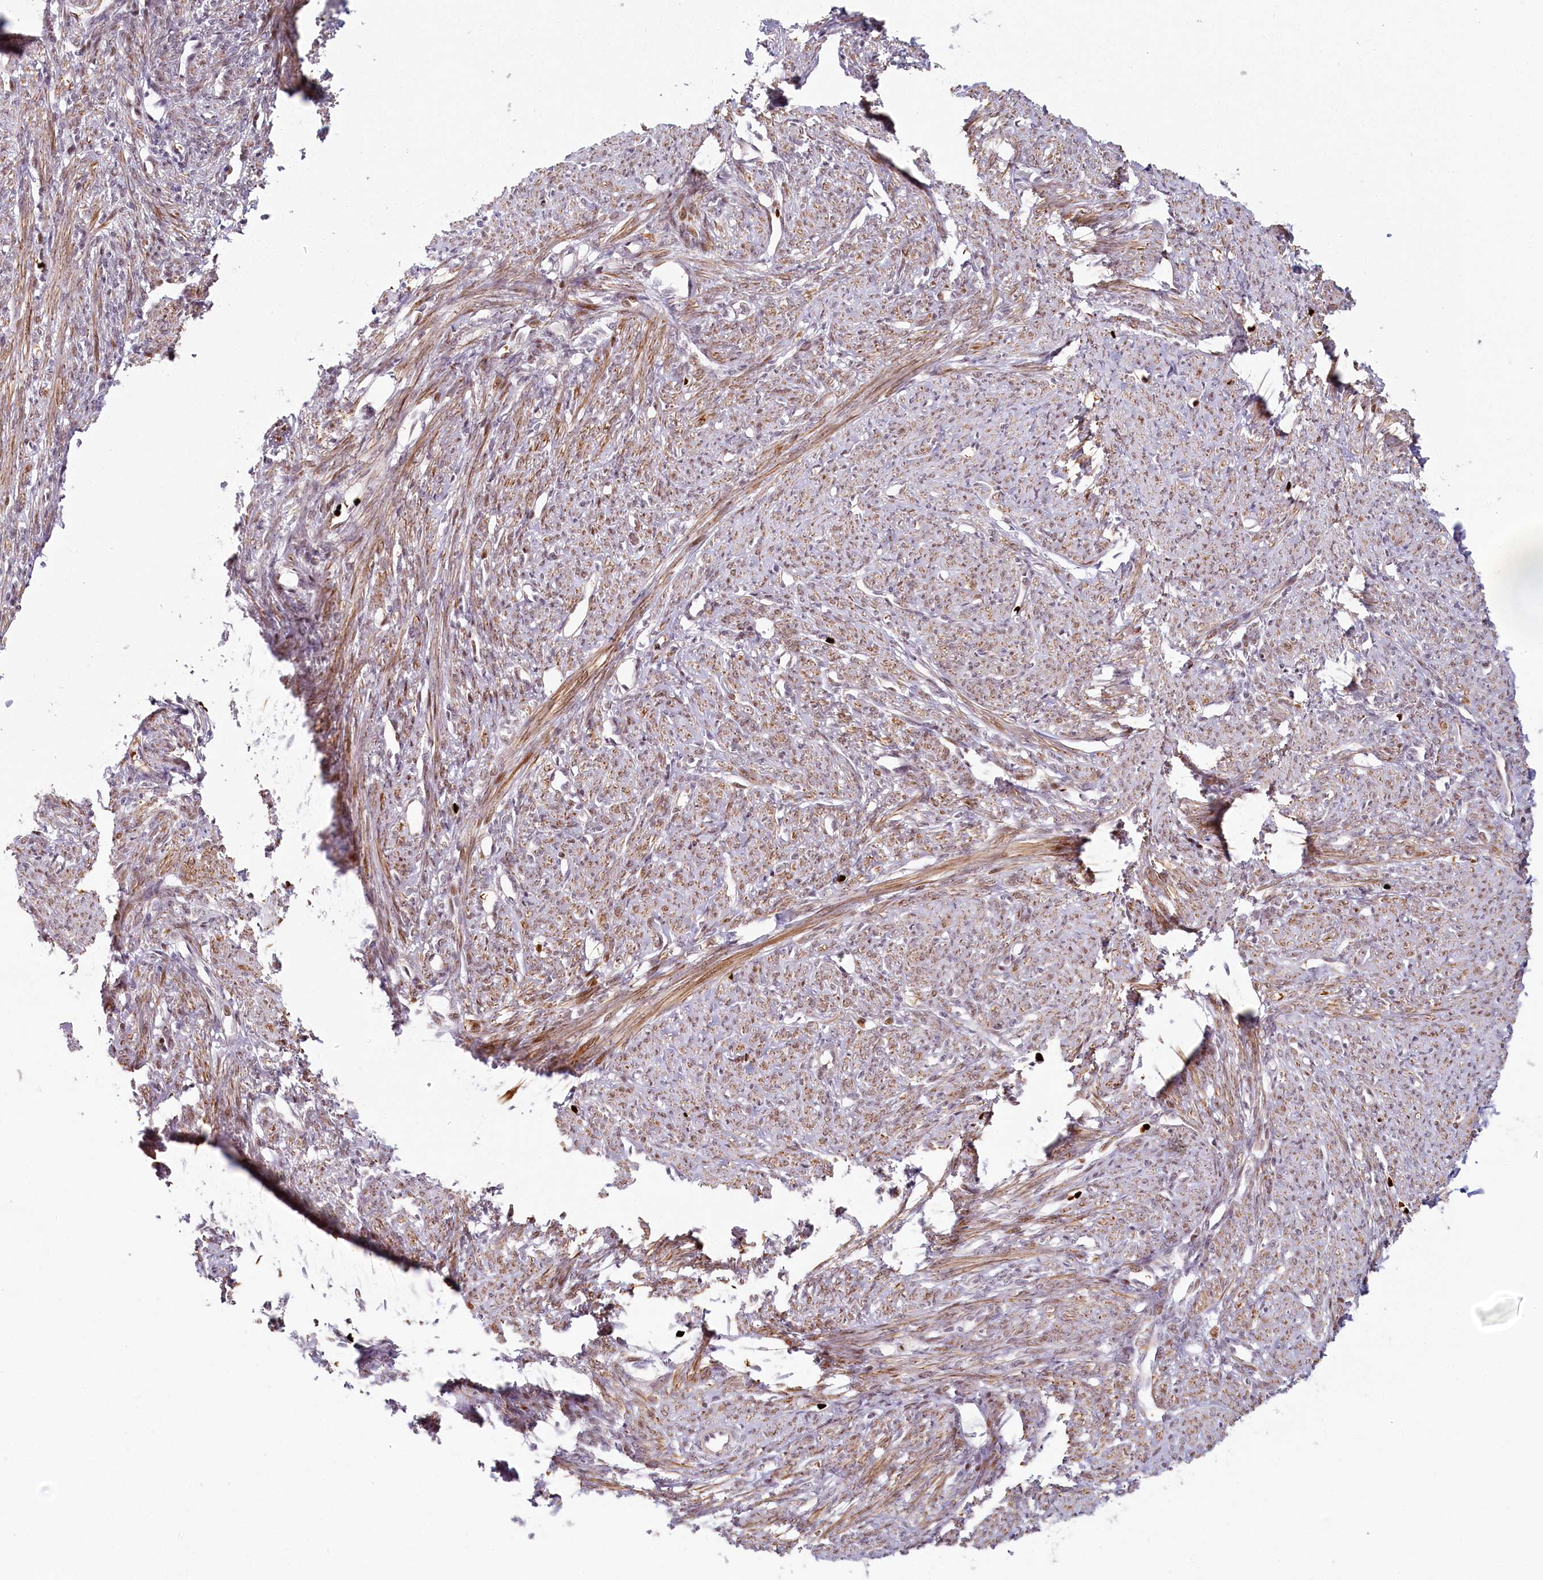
{"staining": {"intensity": "moderate", "quantity": ">75%", "location": "cytoplasmic/membranous"}, "tissue": "smooth muscle", "cell_type": "Smooth muscle cells", "image_type": "normal", "snomed": [{"axis": "morphology", "description": "Normal tissue, NOS"}, {"axis": "topography", "description": "Smooth muscle"}, {"axis": "topography", "description": "Uterus"}], "caption": "About >75% of smooth muscle cells in unremarkable smooth muscle show moderate cytoplasmic/membranous protein positivity as visualized by brown immunohistochemical staining.", "gene": "FAM204A", "patient": {"sex": "female", "age": 59}}